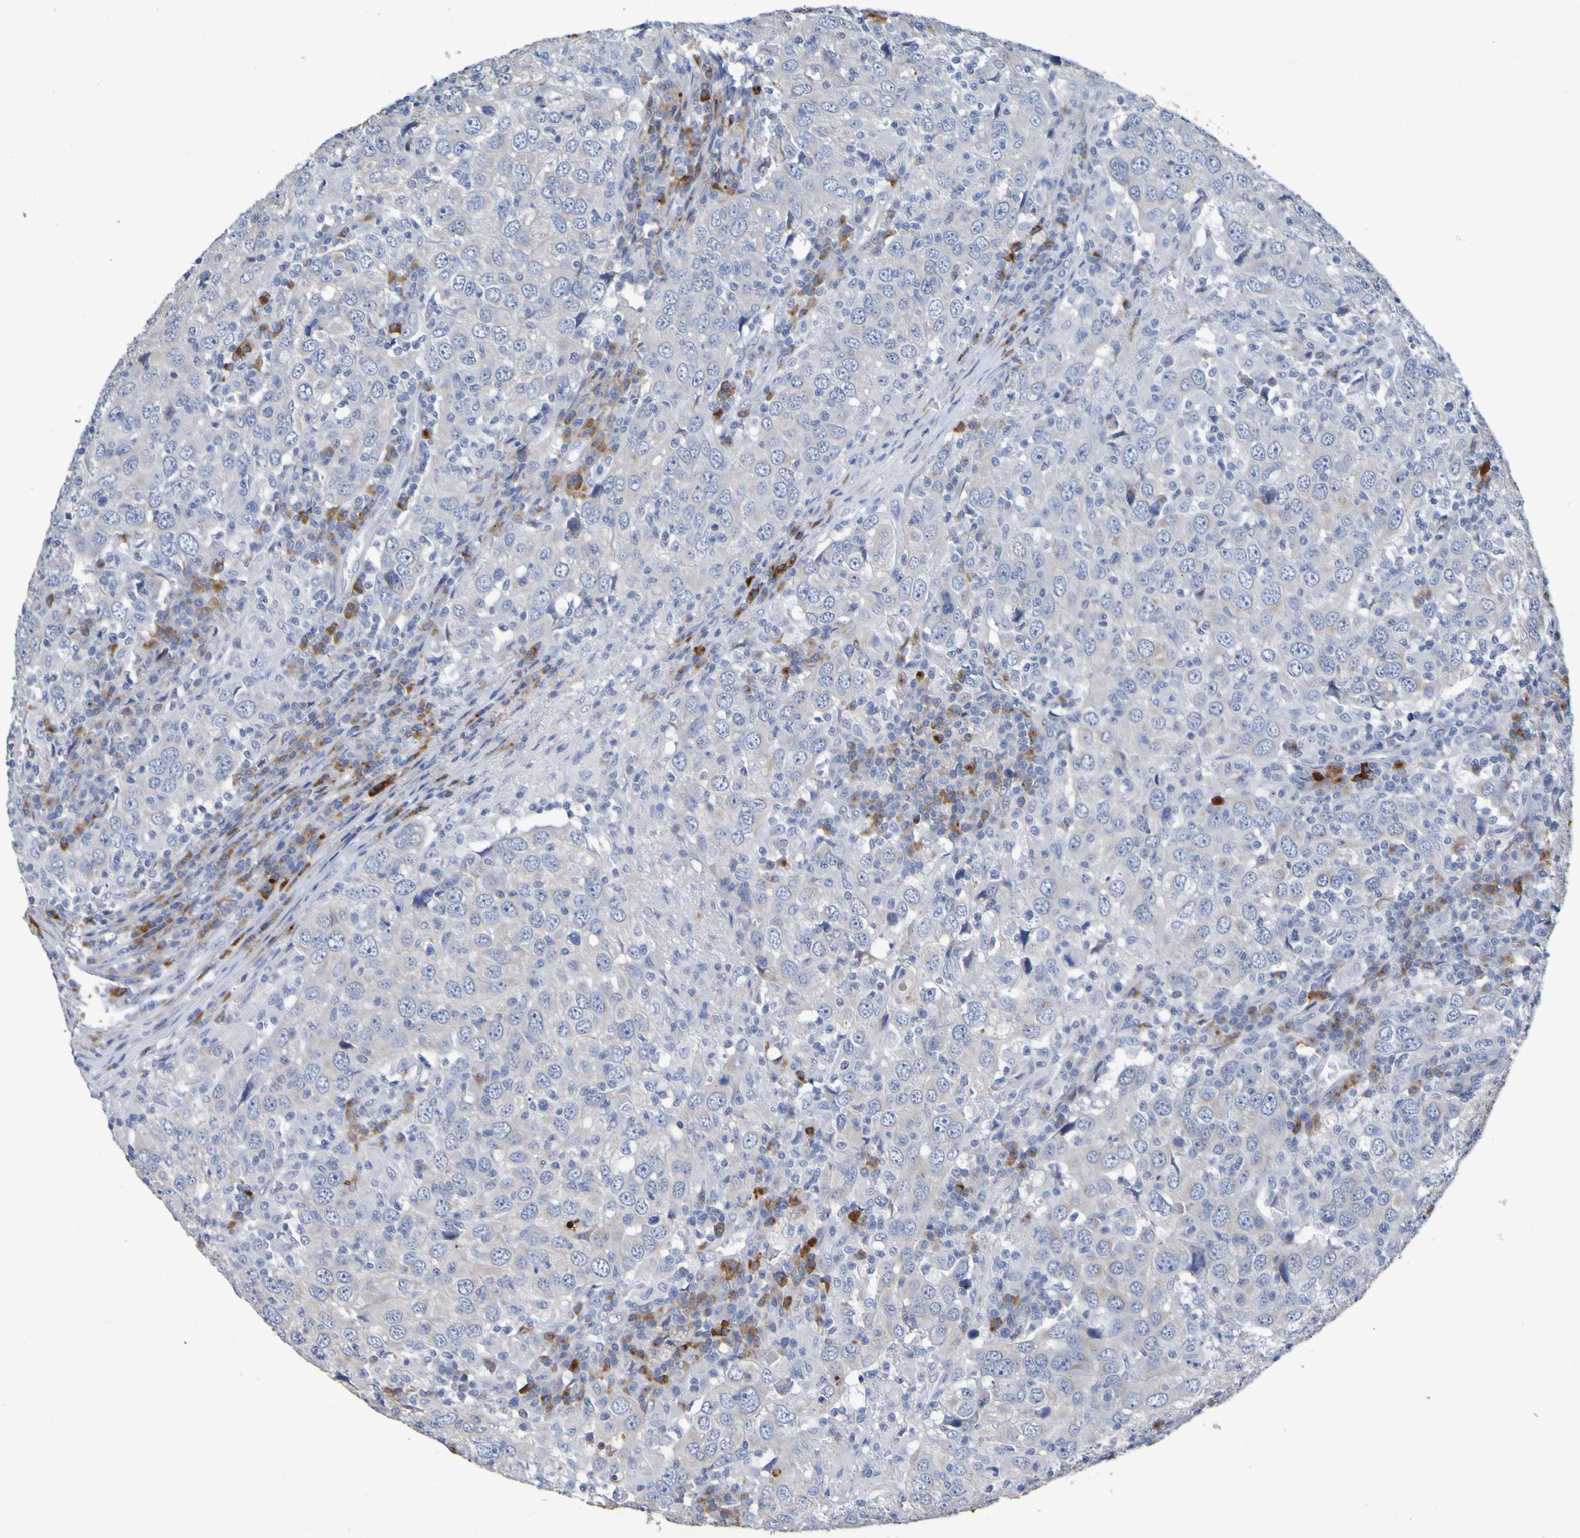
{"staining": {"intensity": "negative", "quantity": "none", "location": "none"}, "tissue": "head and neck cancer", "cell_type": "Tumor cells", "image_type": "cancer", "snomed": [{"axis": "morphology", "description": "Adenocarcinoma, NOS"}, {"axis": "topography", "description": "Salivary gland"}, {"axis": "topography", "description": "Head-Neck"}], "caption": "An image of head and neck cancer stained for a protein reveals no brown staining in tumor cells.", "gene": "C11orf24", "patient": {"sex": "female", "age": 65}}